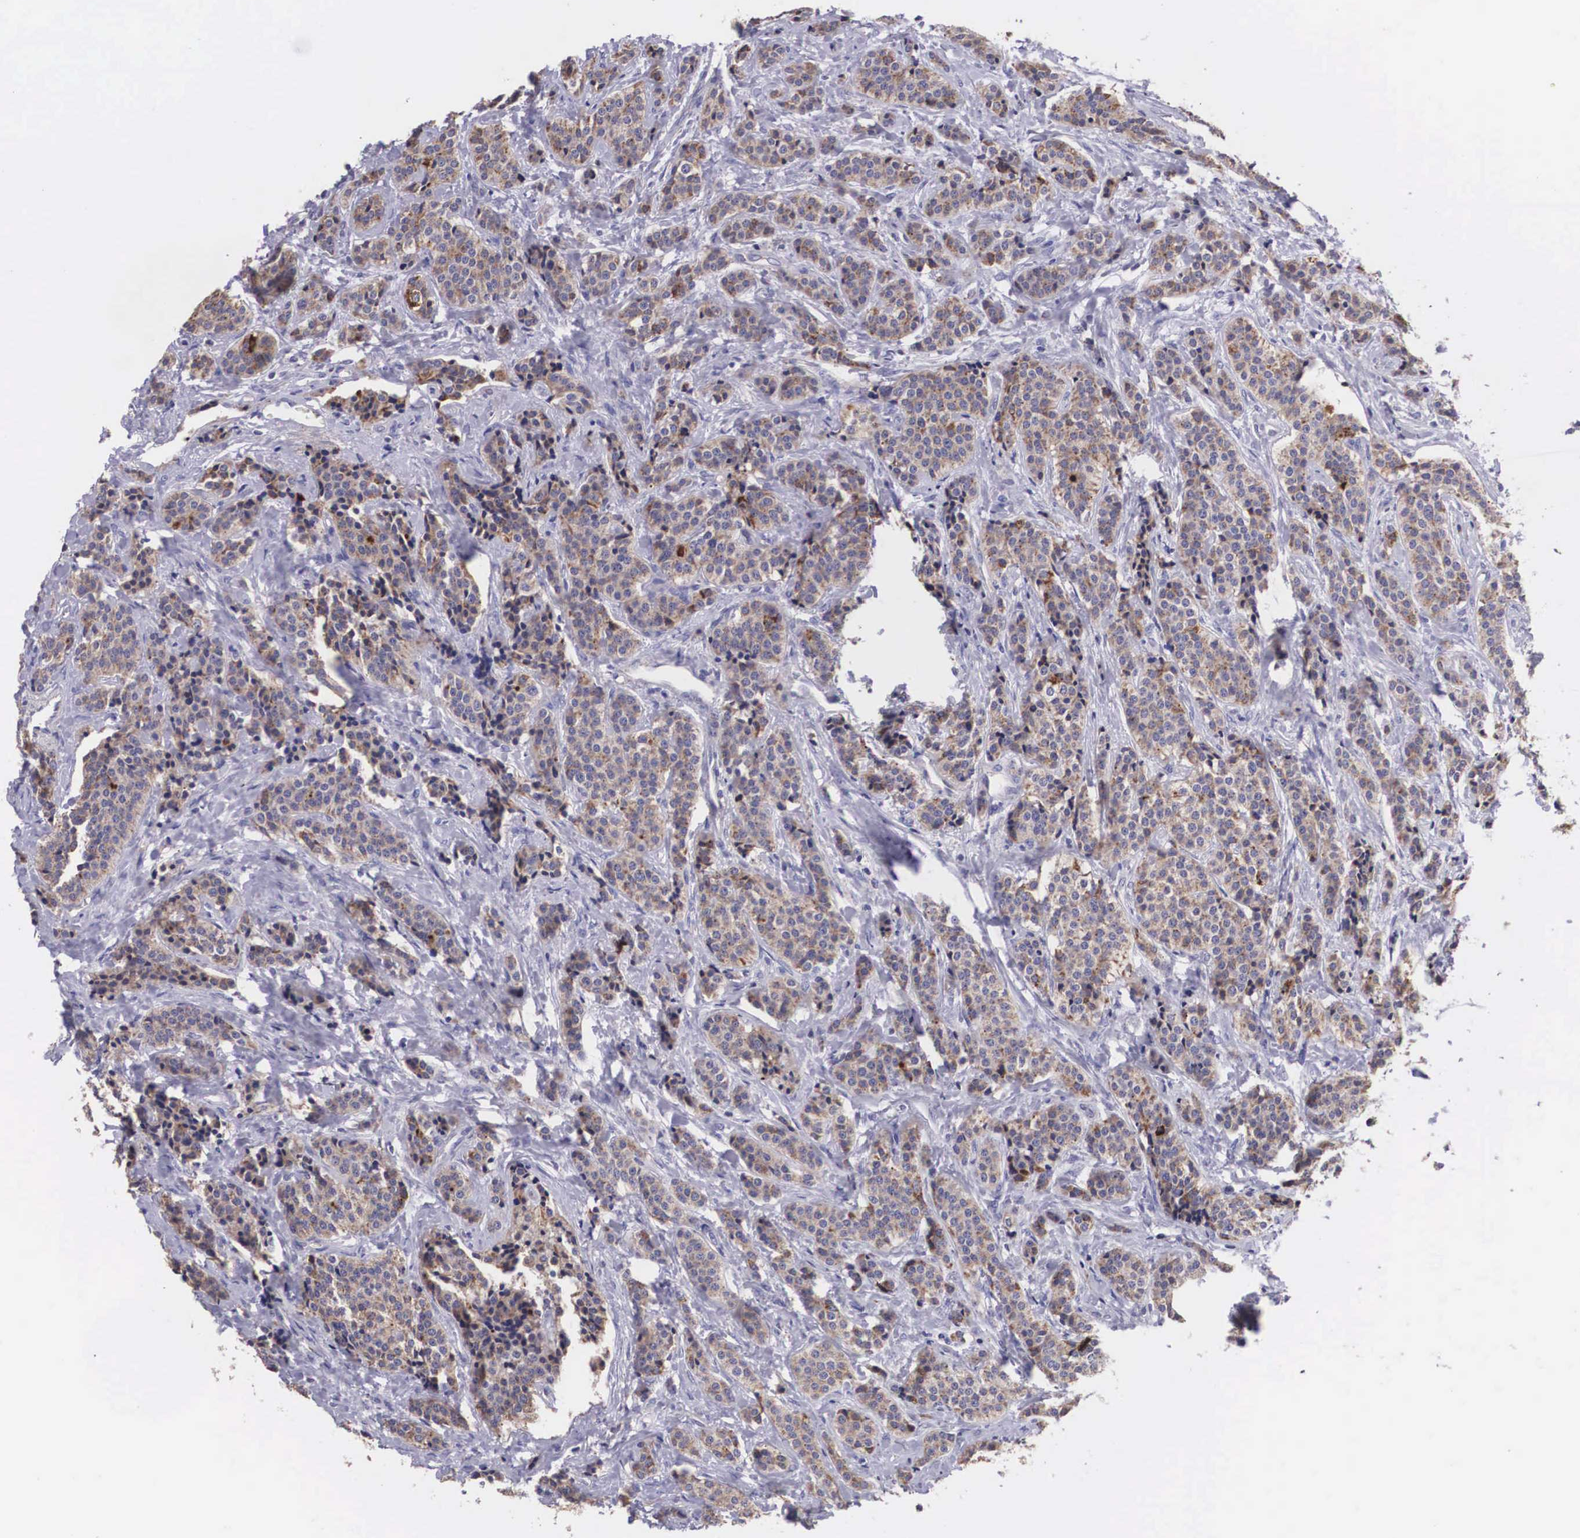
{"staining": {"intensity": "moderate", "quantity": "25%-75%", "location": "cytoplasmic/membranous"}, "tissue": "carcinoid", "cell_type": "Tumor cells", "image_type": "cancer", "snomed": [{"axis": "morphology", "description": "Carcinoid, malignant, NOS"}, {"axis": "topography", "description": "Small intestine"}], "caption": "Carcinoid stained with a protein marker exhibits moderate staining in tumor cells.", "gene": "ARG2", "patient": {"sex": "male", "age": 63}}